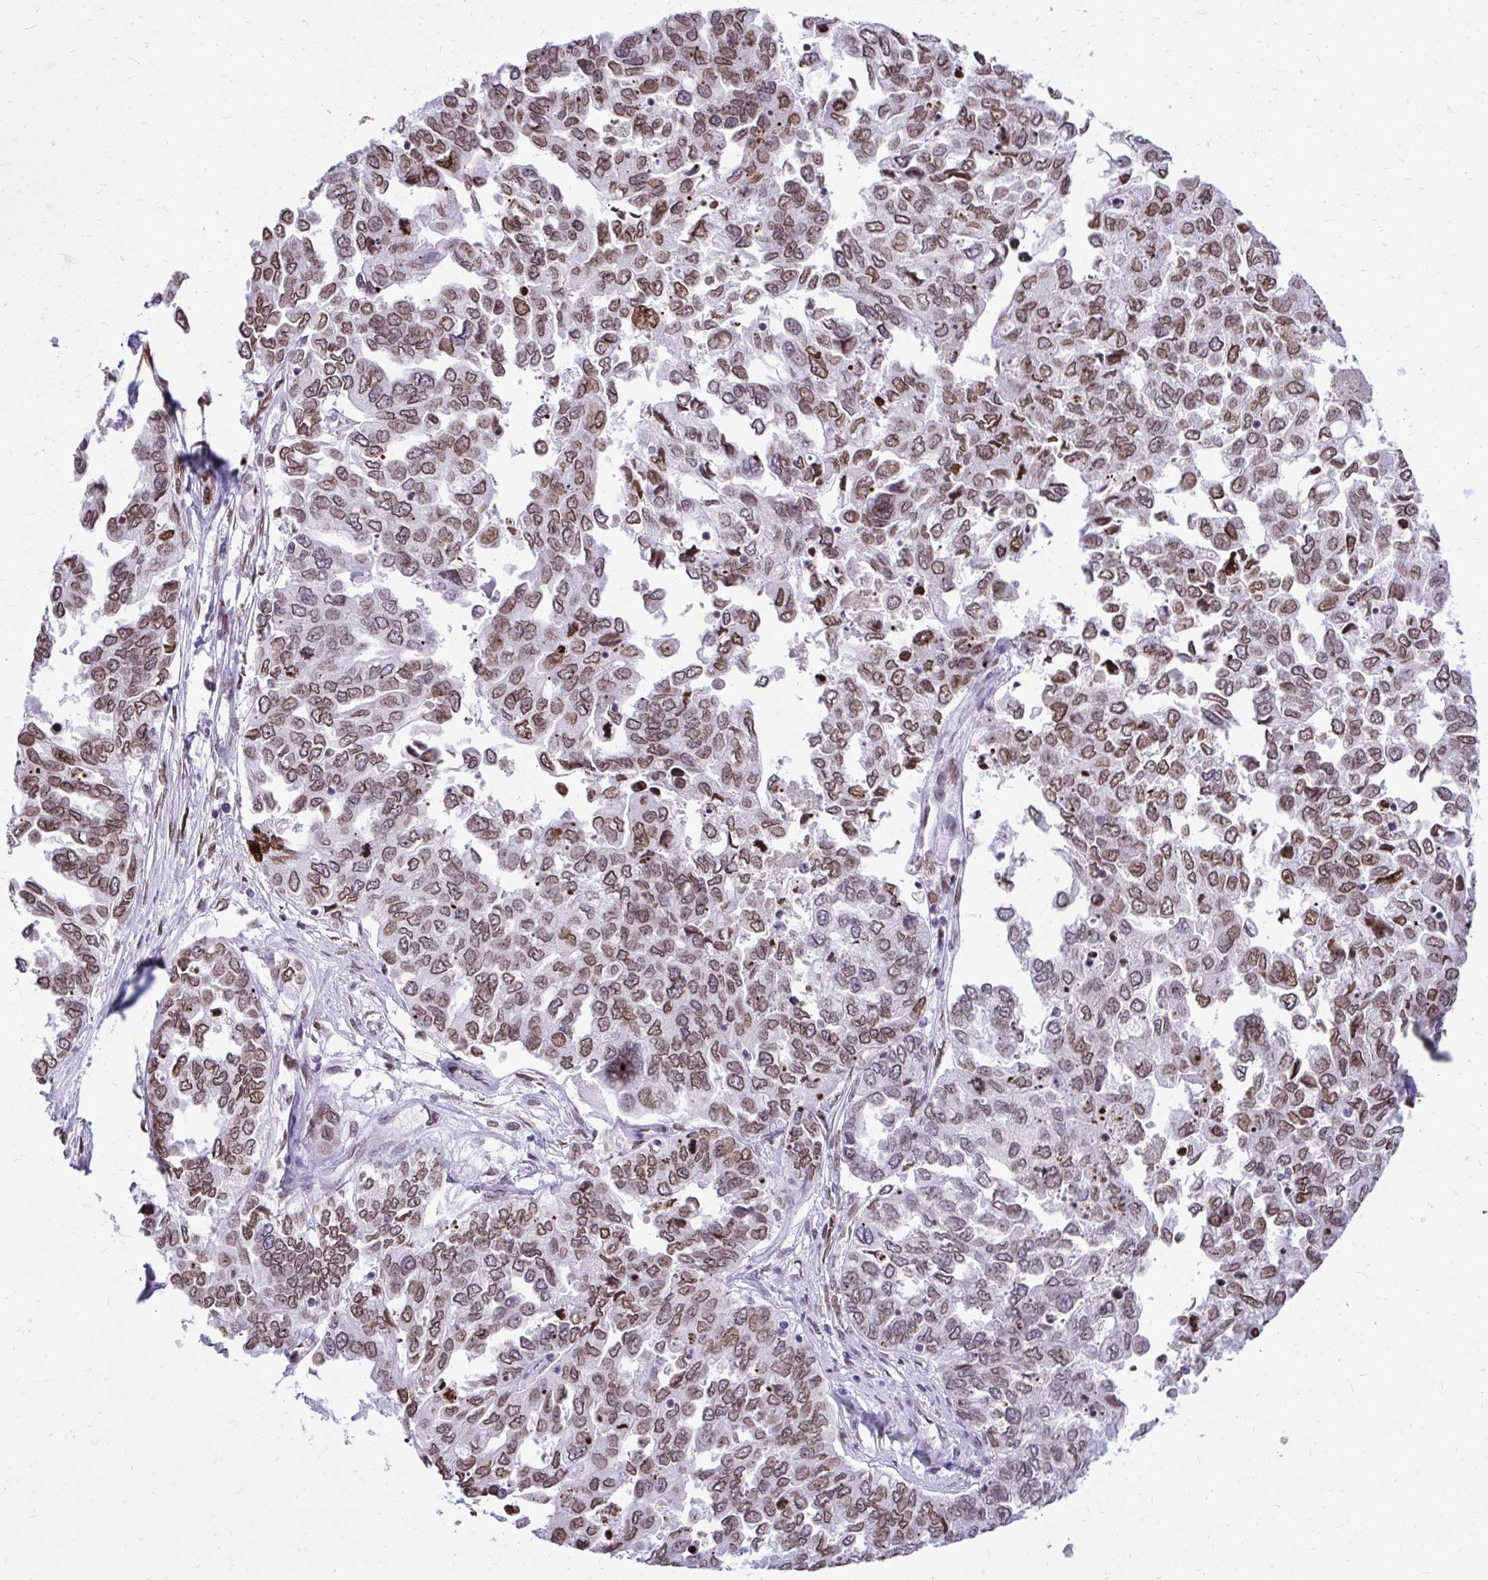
{"staining": {"intensity": "moderate", "quantity": ">75%", "location": "cytoplasmic/membranous,nuclear"}, "tissue": "ovarian cancer", "cell_type": "Tumor cells", "image_type": "cancer", "snomed": [{"axis": "morphology", "description": "Cystadenocarcinoma, serous, NOS"}, {"axis": "topography", "description": "Ovary"}], "caption": "This image displays serous cystadenocarcinoma (ovarian) stained with IHC to label a protein in brown. The cytoplasmic/membranous and nuclear of tumor cells show moderate positivity for the protein. Nuclei are counter-stained blue.", "gene": "BANF1", "patient": {"sex": "female", "age": 53}}